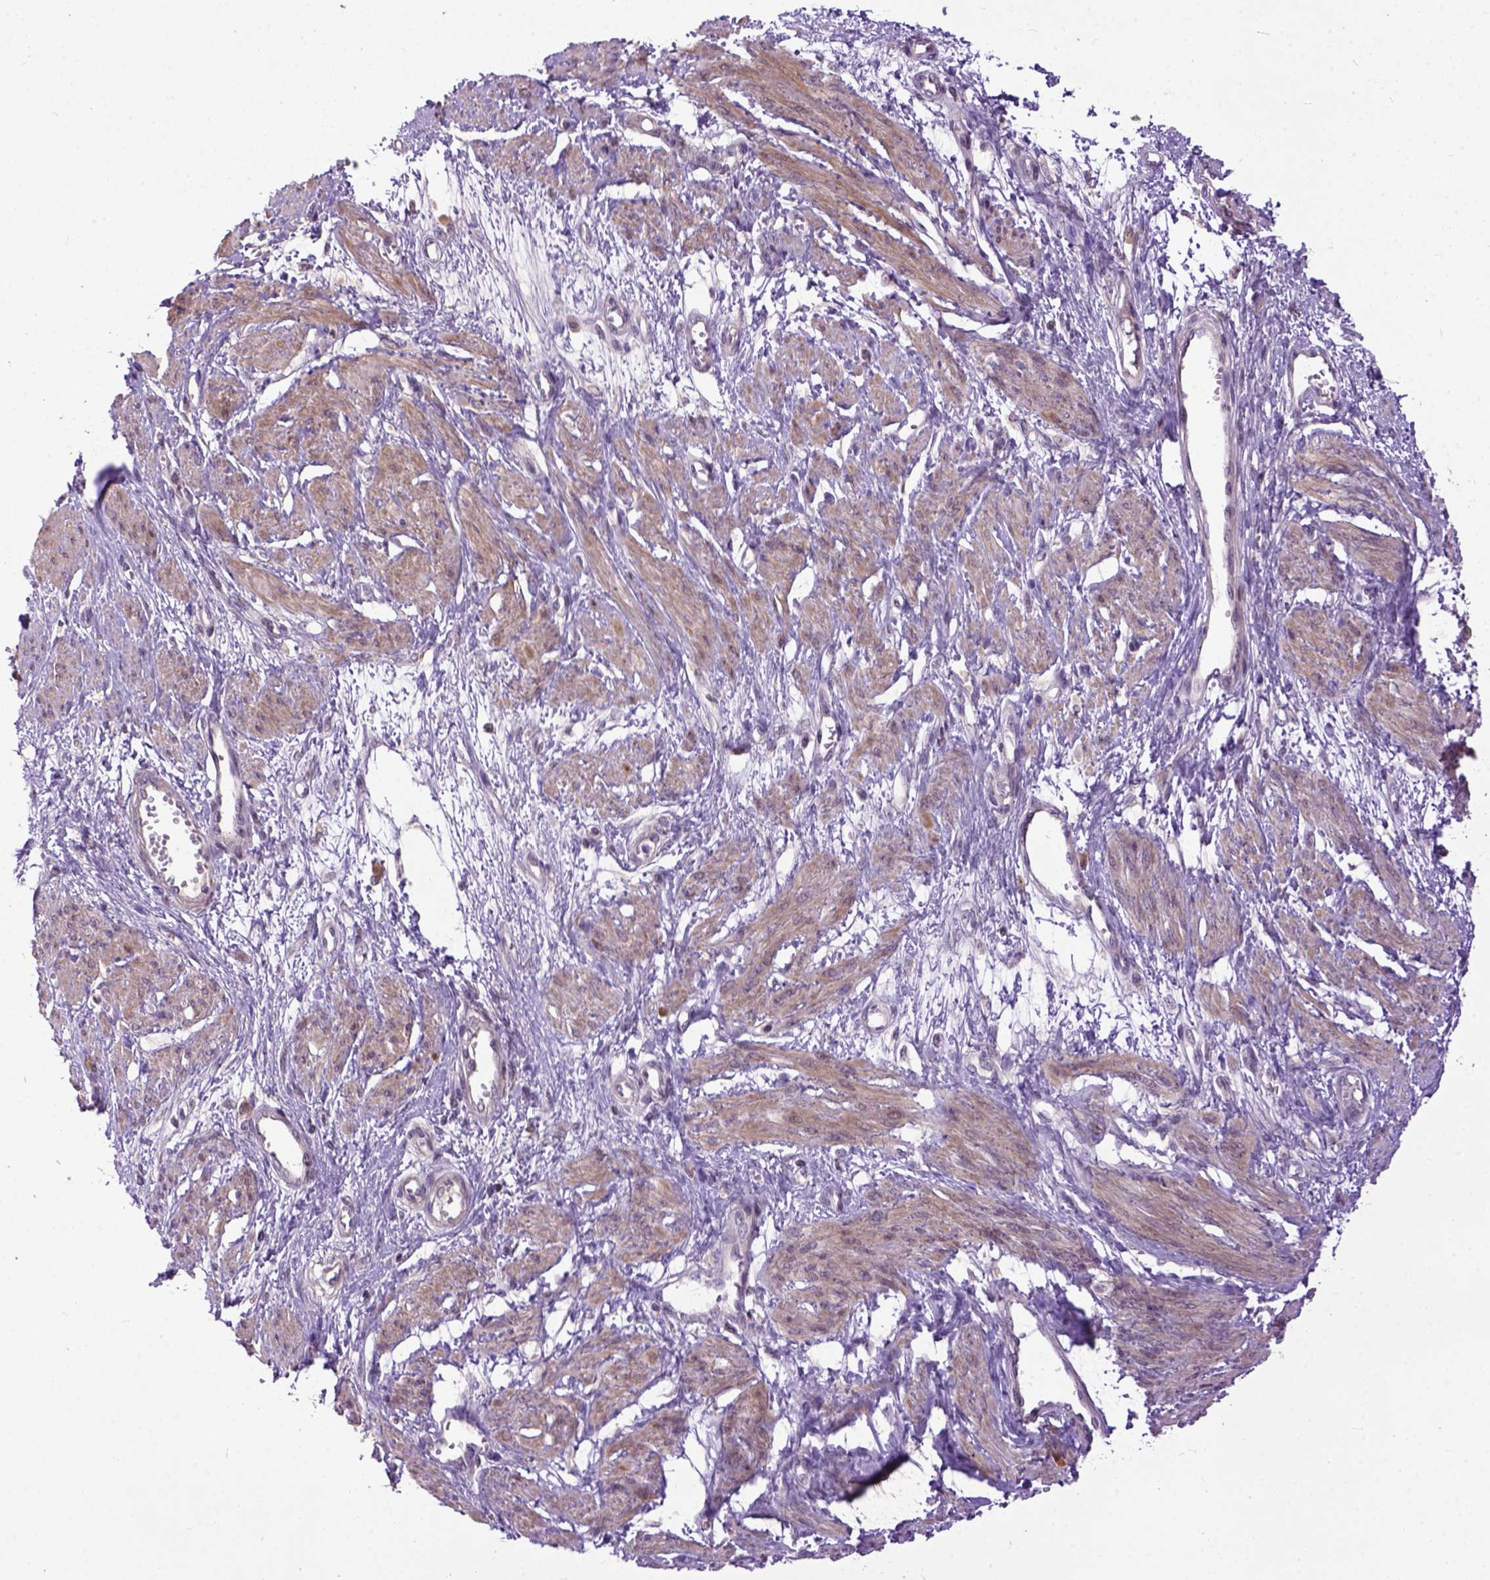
{"staining": {"intensity": "moderate", "quantity": ">75%", "location": "cytoplasmic/membranous"}, "tissue": "smooth muscle", "cell_type": "Smooth muscle cells", "image_type": "normal", "snomed": [{"axis": "morphology", "description": "Normal tissue, NOS"}, {"axis": "topography", "description": "Smooth muscle"}, {"axis": "topography", "description": "Uterus"}], "caption": "The photomicrograph displays a brown stain indicating the presence of a protein in the cytoplasmic/membranous of smooth muscle cells in smooth muscle. (DAB (3,3'-diaminobenzidine) IHC with brightfield microscopy, high magnification).", "gene": "CPNE1", "patient": {"sex": "female", "age": 39}}